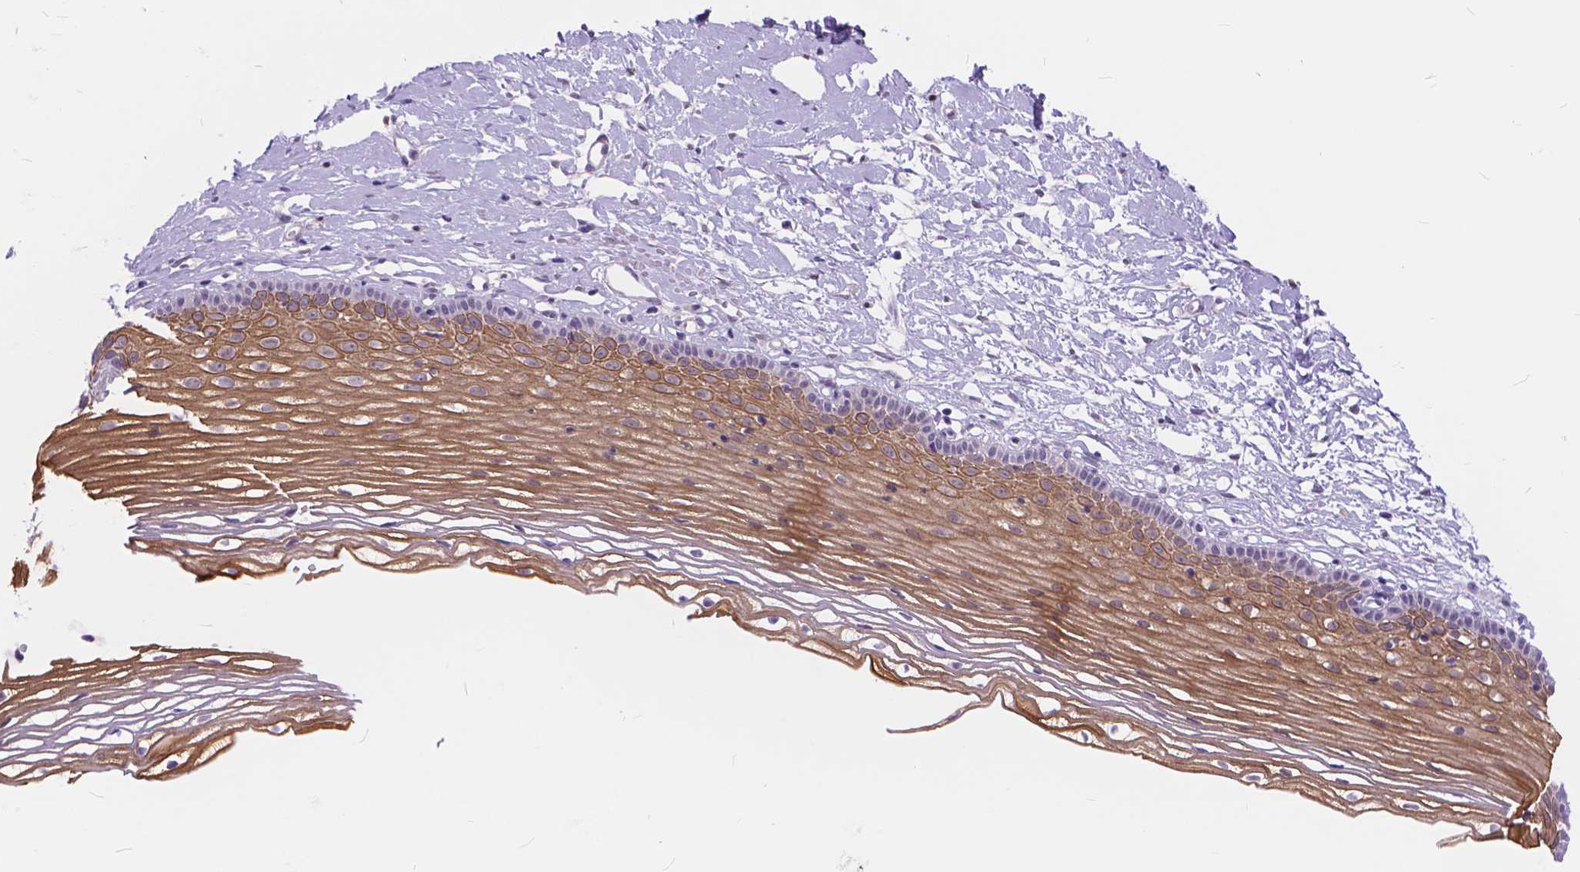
{"staining": {"intensity": "moderate", "quantity": ">75%", "location": "cytoplasmic/membranous"}, "tissue": "cervix", "cell_type": "Glandular cells", "image_type": "normal", "snomed": [{"axis": "morphology", "description": "Normal tissue, NOS"}, {"axis": "topography", "description": "Cervix"}], "caption": "This histopathology image shows IHC staining of benign cervix, with medium moderate cytoplasmic/membranous positivity in approximately >75% of glandular cells.", "gene": "MAN2C1", "patient": {"sex": "female", "age": 40}}